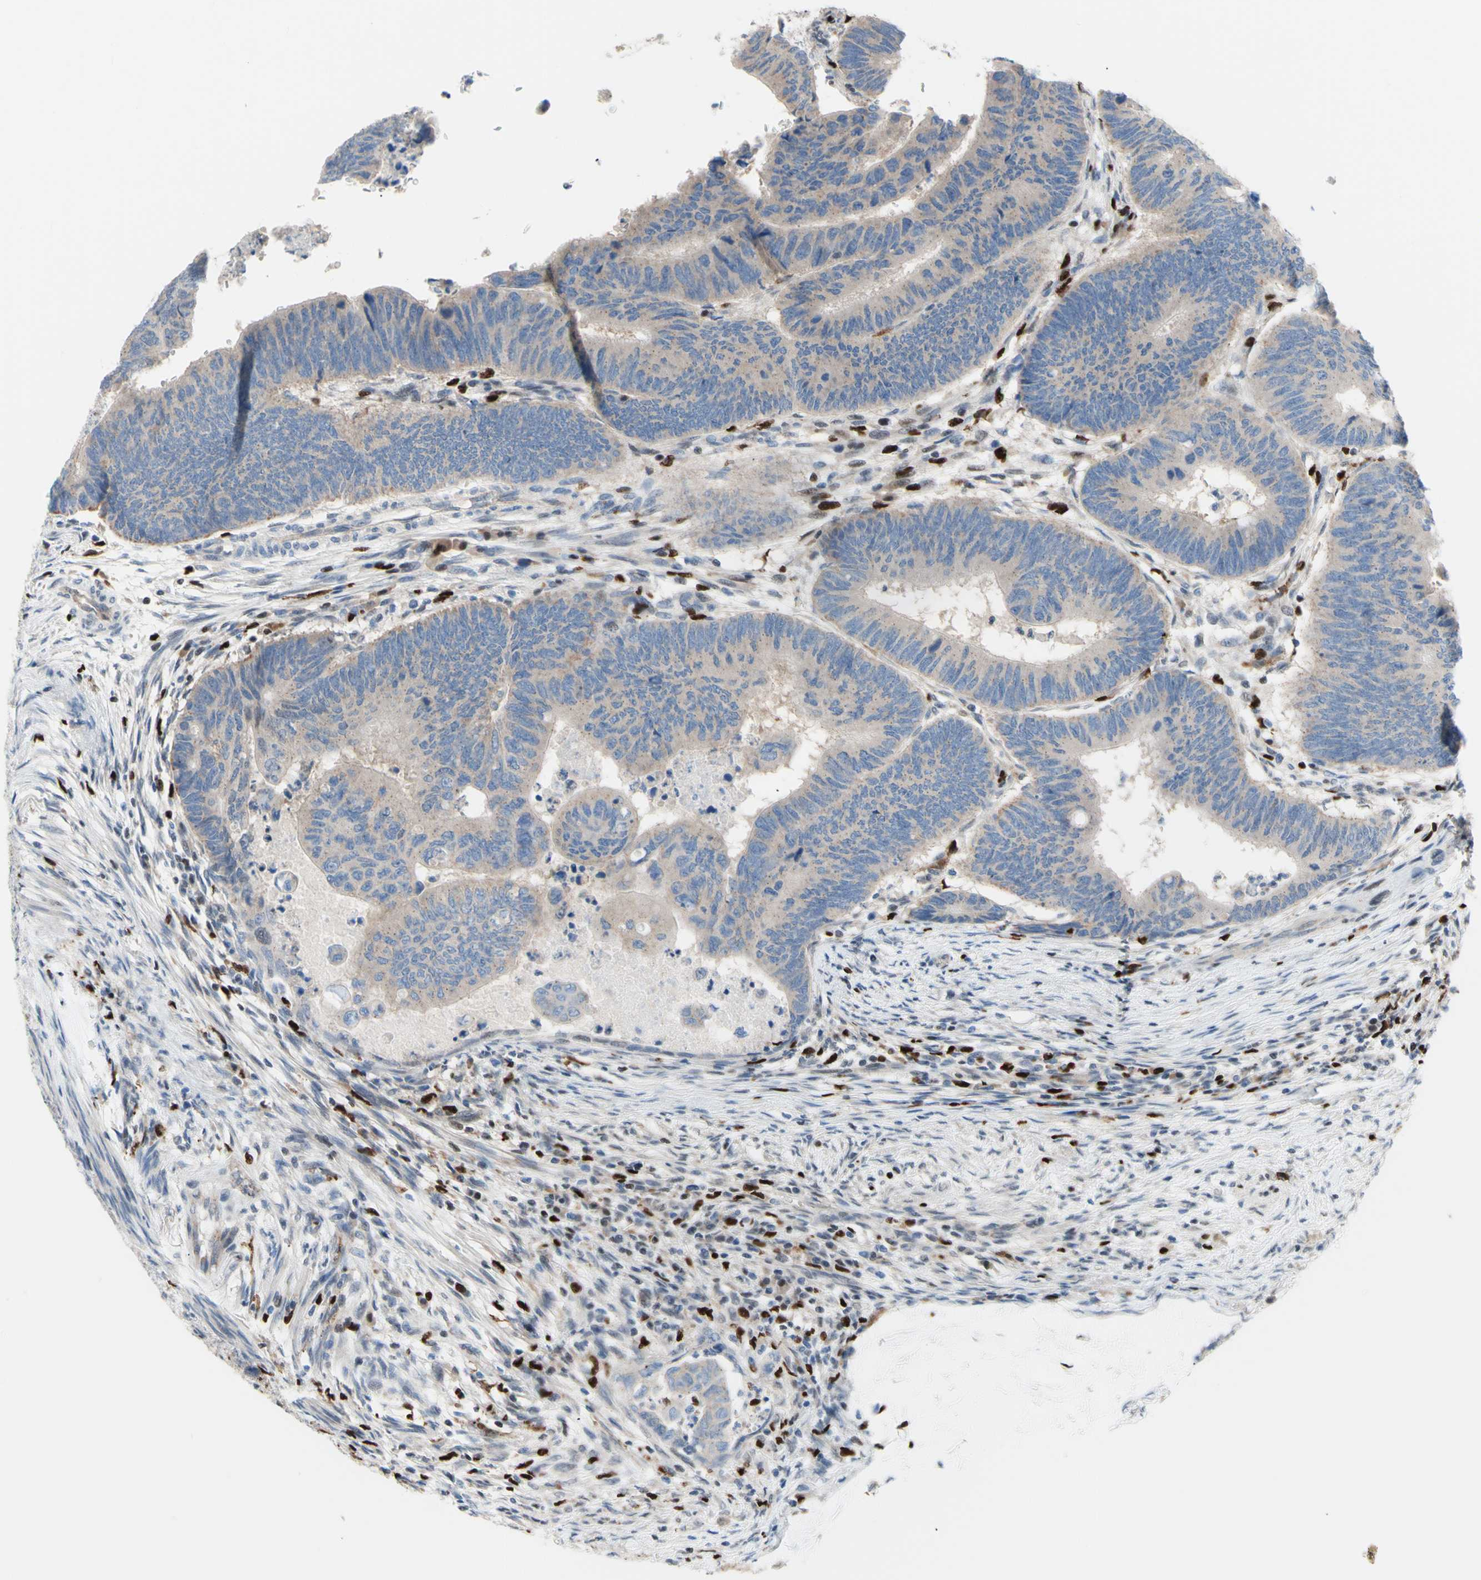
{"staining": {"intensity": "weak", "quantity": ">75%", "location": "cytoplasmic/membranous"}, "tissue": "colorectal cancer", "cell_type": "Tumor cells", "image_type": "cancer", "snomed": [{"axis": "morphology", "description": "Normal tissue, NOS"}, {"axis": "morphology", "description": "Adenocarcinoma, NOS"}, {"axis": "topography", "description": "Rectum"}, {"axis": "topography", "description": "Peripheral nerve tissue"}], "caption": "Brown immunohistochemical staining in adenocarcinoma (colorectal) shows weak cytoplasmic/membranous staining in approximately >75% of tumor cells.", "gene": "EED", "patient": {"sex": "male", "age": 92}}